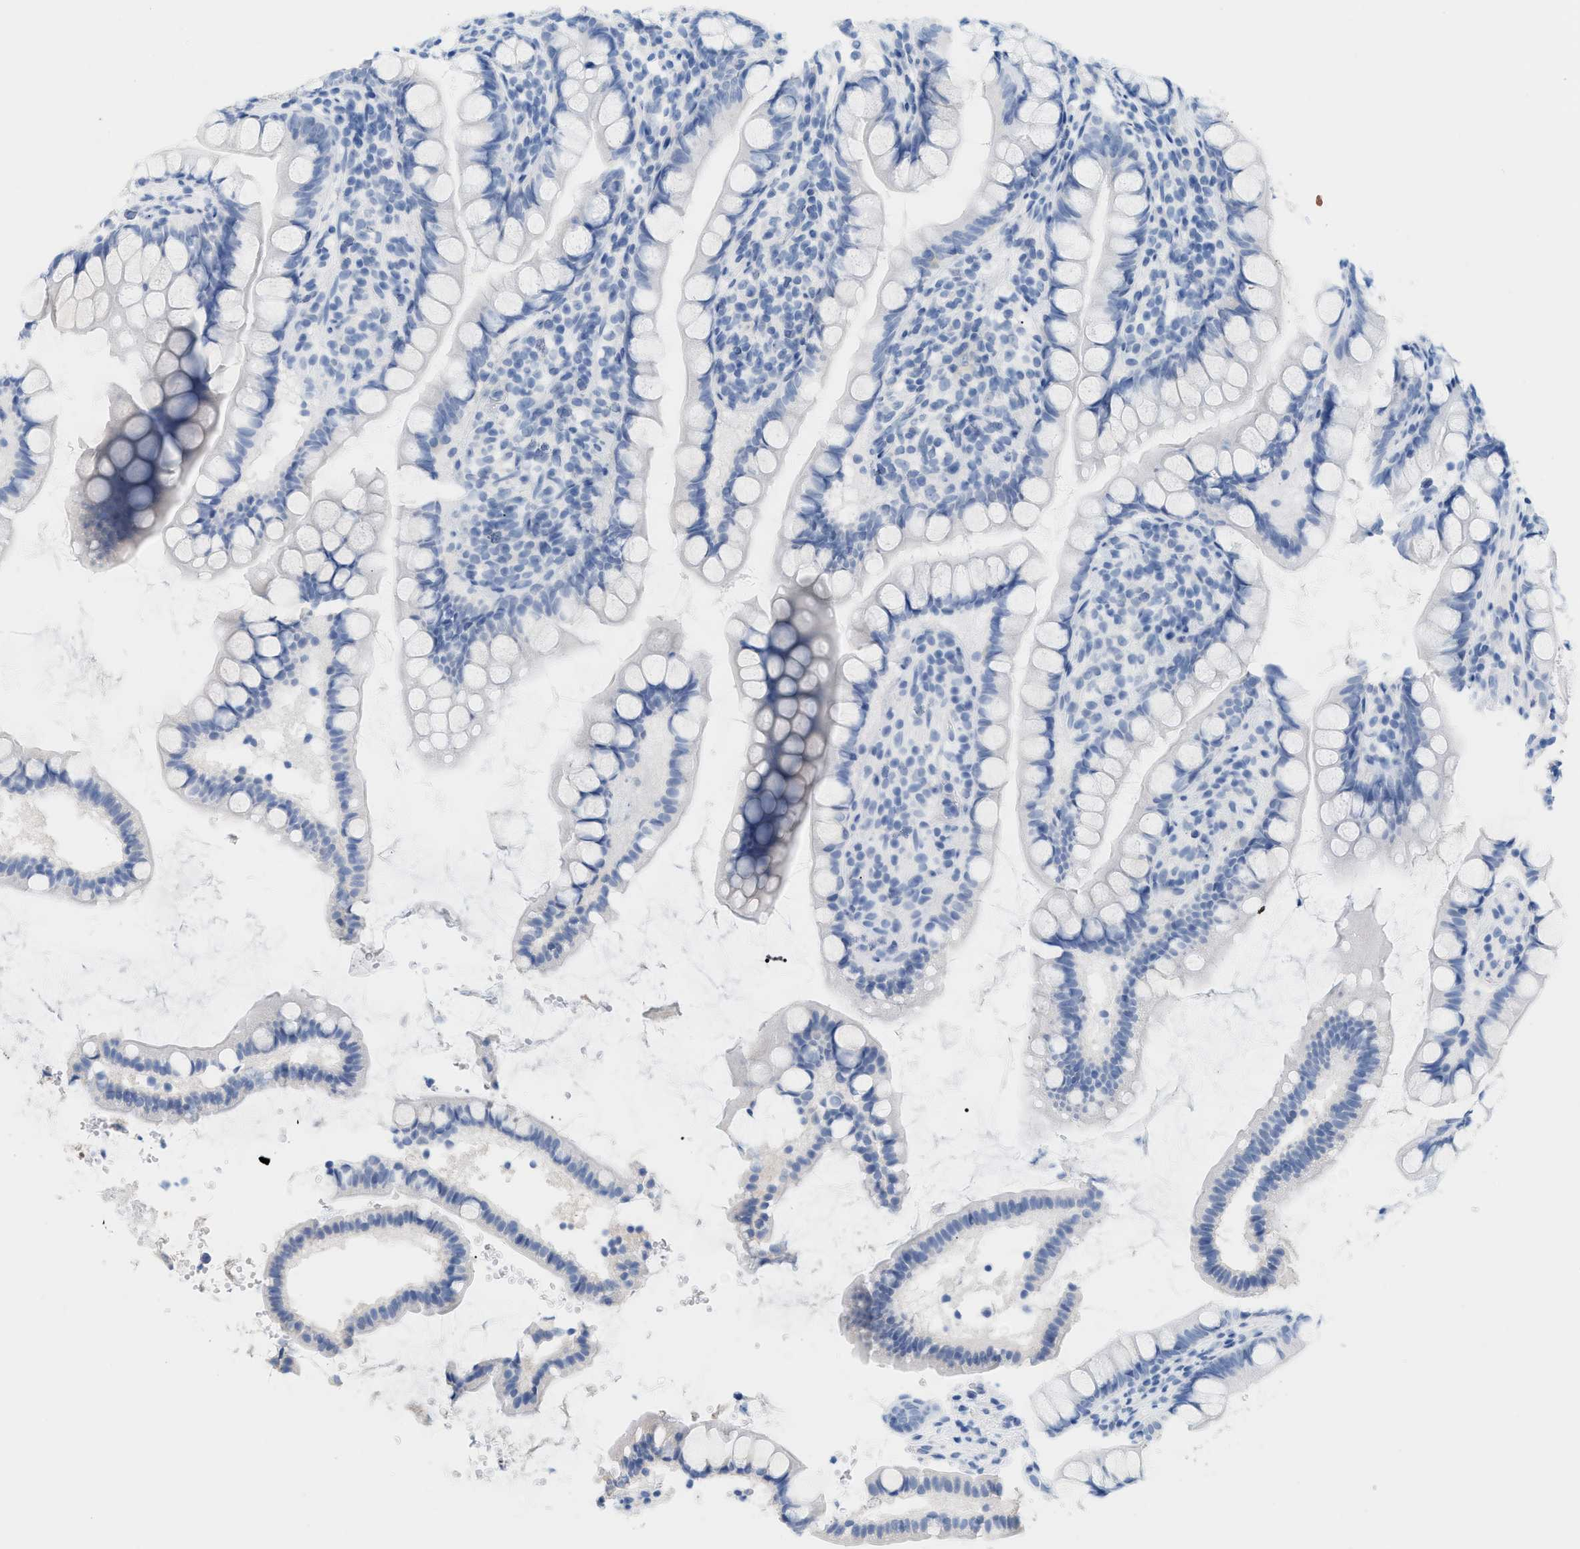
{"staining": {"intensity": "negative", "quantity": "none", "location": "none"}, "tissue": "small intestine", "cell_type": "Glandular cells", "image_type": "normal", "snomed": [{"axis": "morphology", "description": "Normal tissue, NOS"}, {"axis": "topography", "description": "Small intestine"}], "caption": "High power microscopy histopathology image of an IHC image of normal small intestine, revealing no significant expression in glandular cells. (DAB (3,3'-diaminobenzidine) immunohistochemistry, high magnification).", "gene": "PAPPA", "patient": {"sex": "female", "age": 84}}